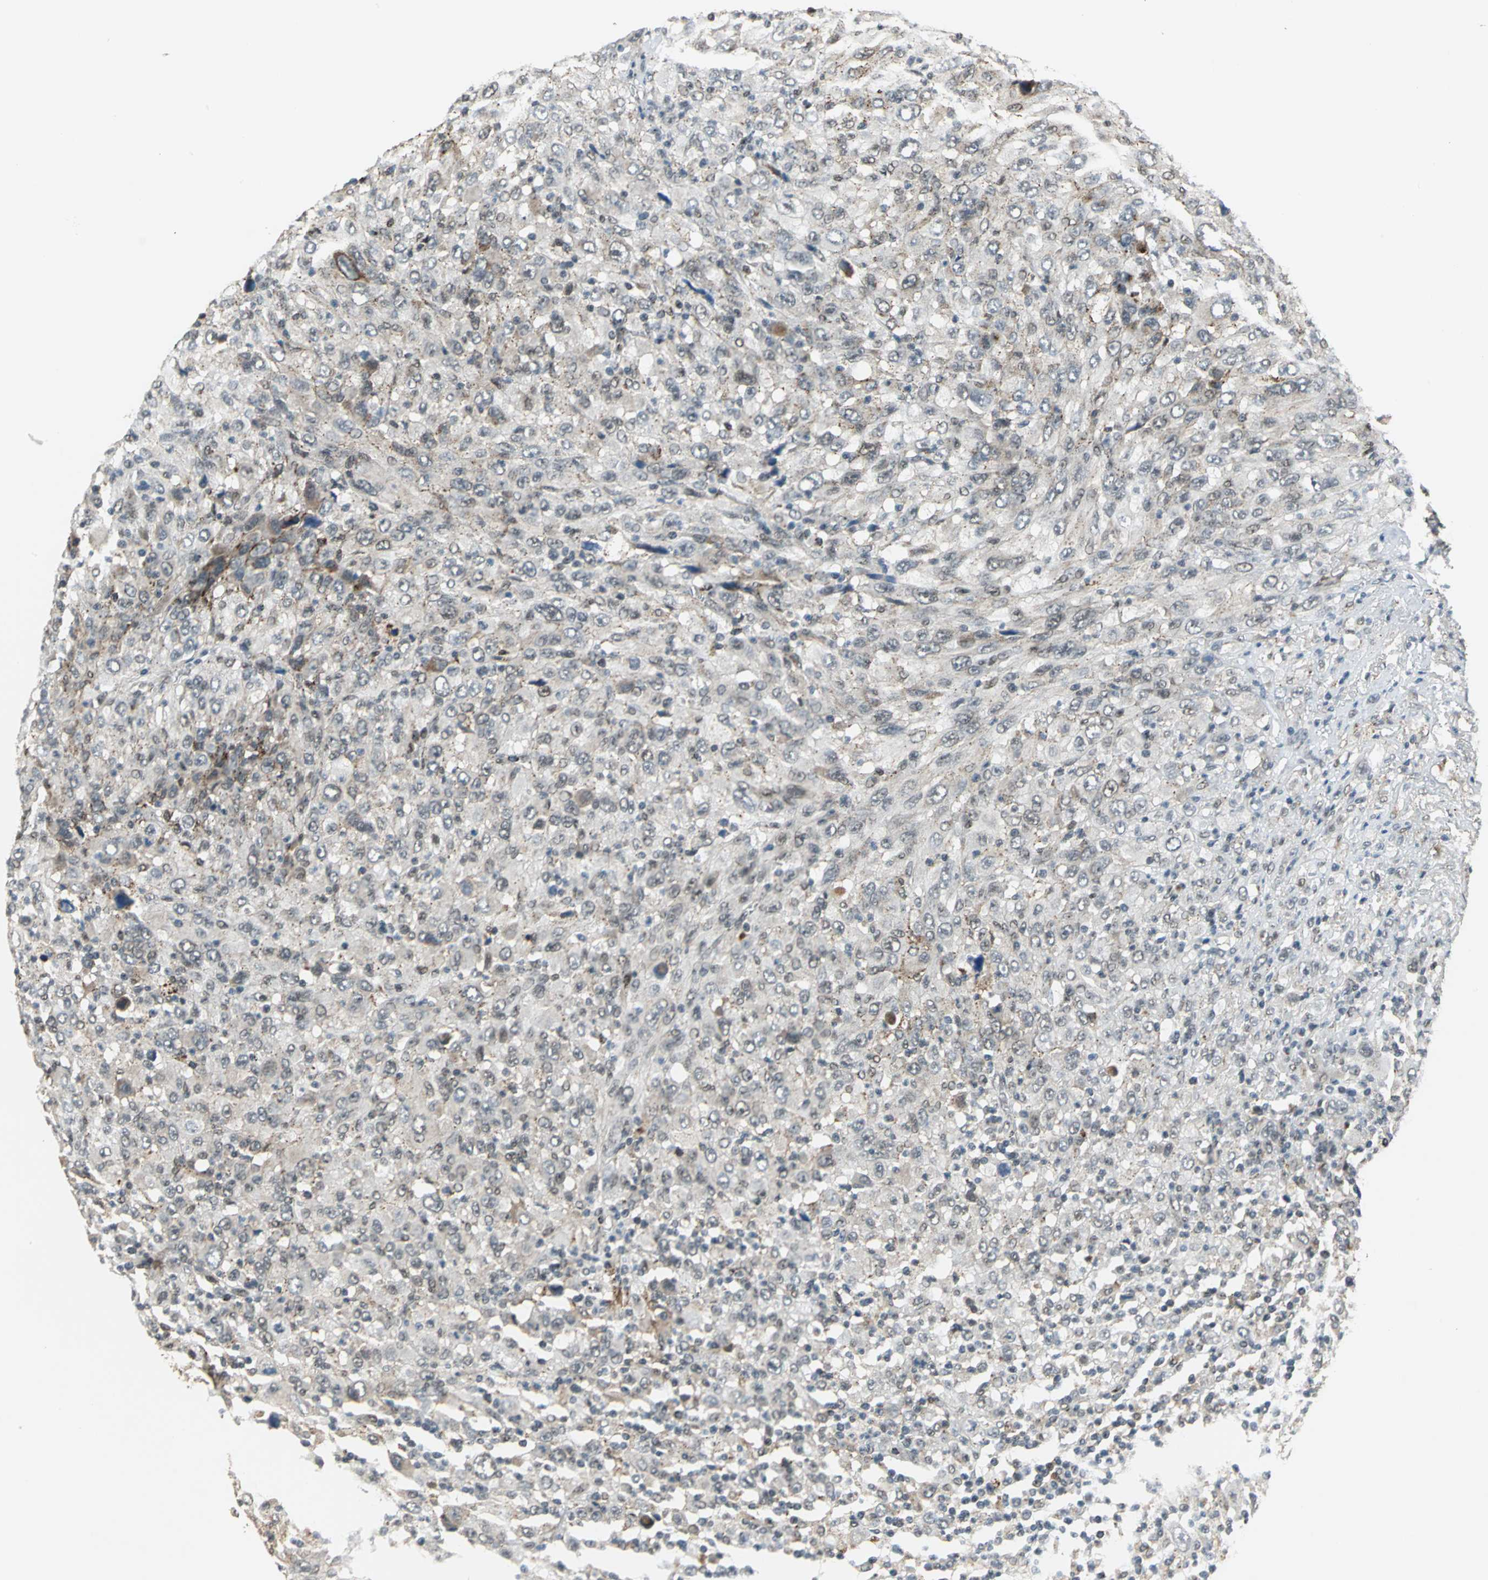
{"staining": {"intensity": "moderate", "quantity": "<25%", "location": "cytoplasmic/membranous"}, "tissue": "melanoma", "cell_type": "Tumor cells", "image_type": "cancer", "snomed": [{"axis": "morphology", "description": "Malignant melanoma, Metastatic site"}, {"axis": "topography", "description": "Skin"}], "caption": "Immunohistochemical staining of human malignant melanoma (metastatic site) exhibits low levels of moderate cytoplasmic/membranous protein expression in about <25% of tumor cells.", "gene": "ELF2", "patient": {"sex": "female", "age": 56}}